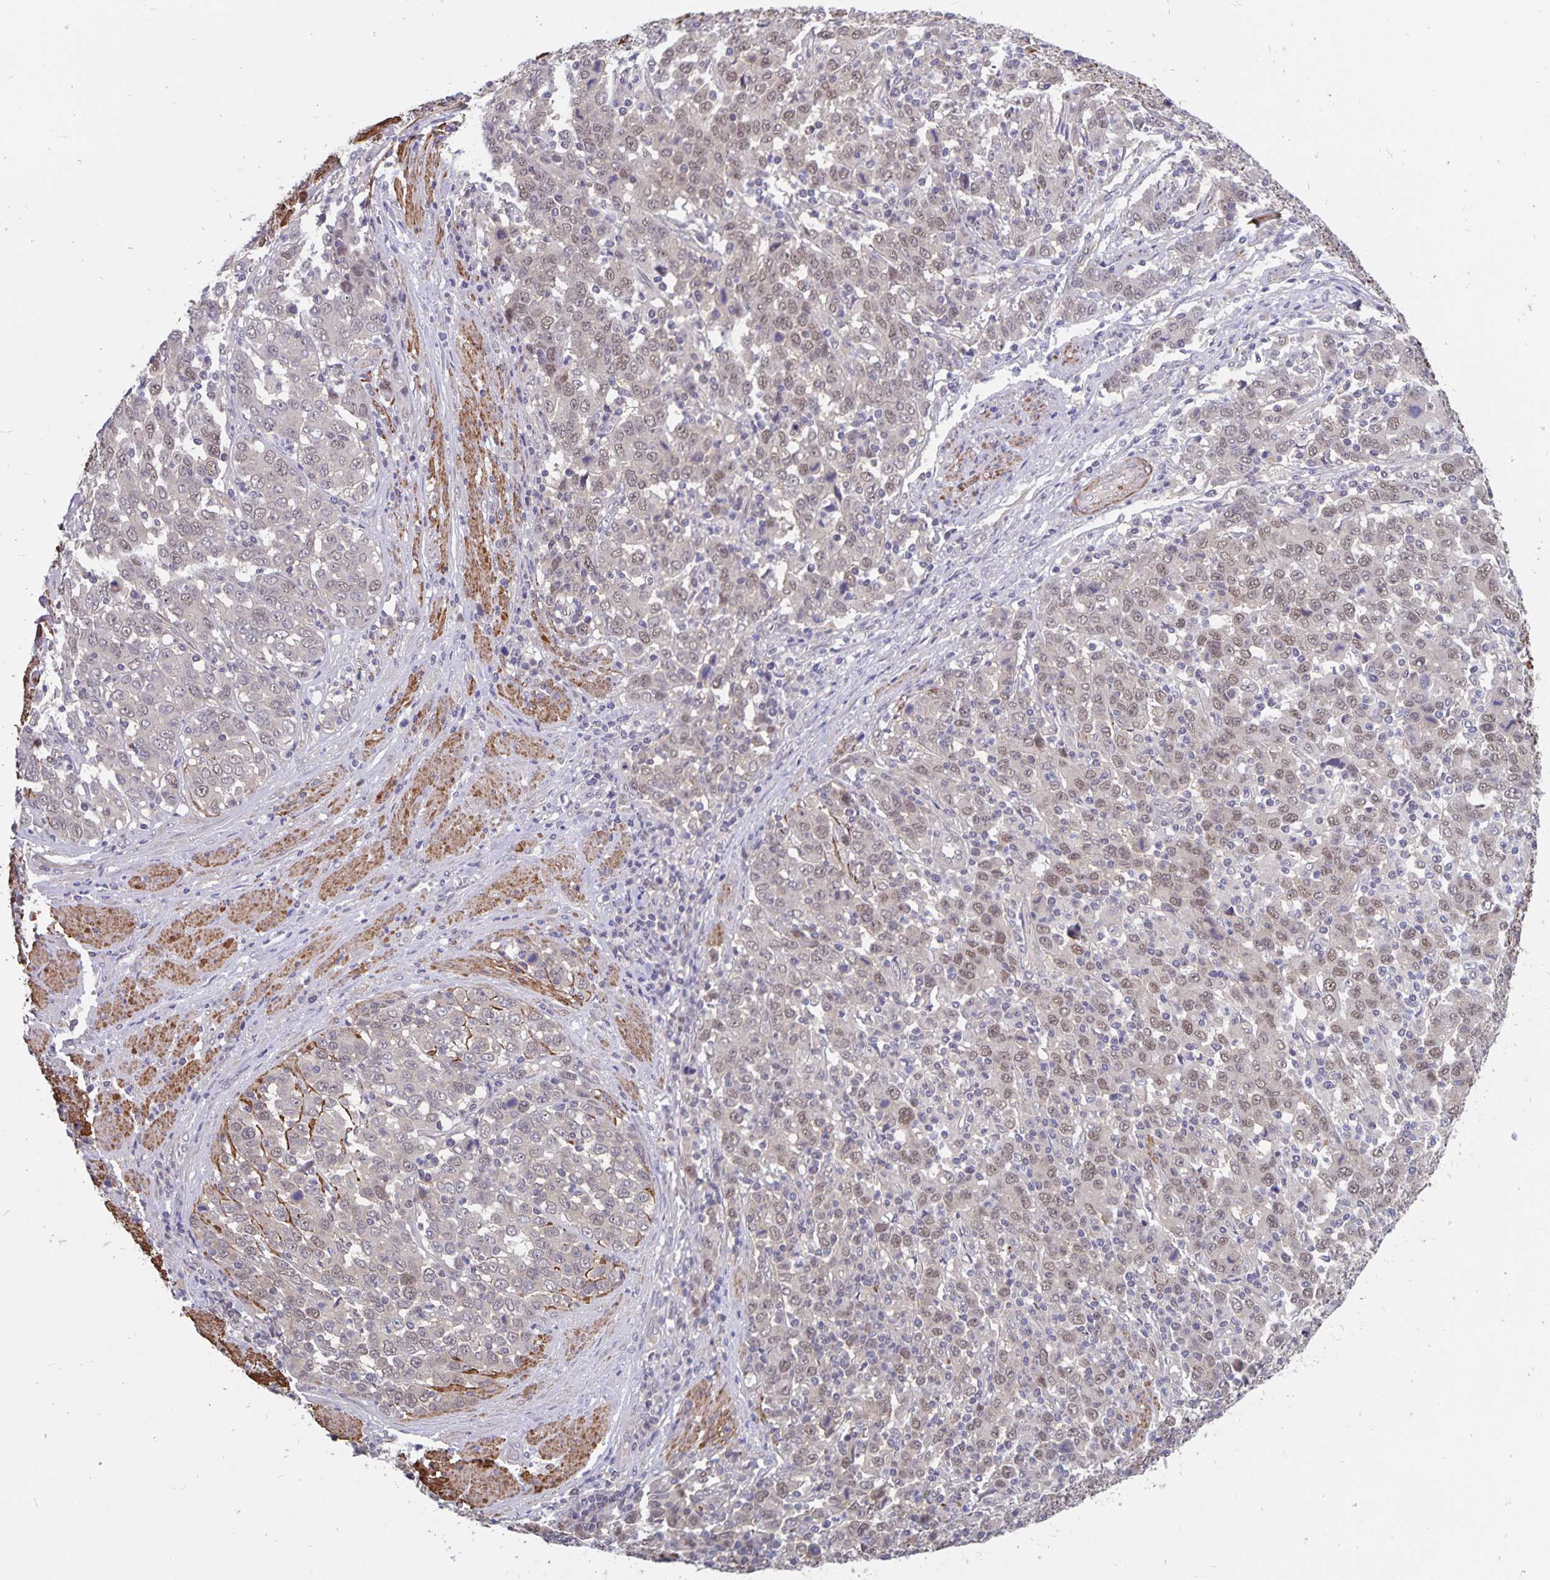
{"staining": {"intensity": "weak", "quantity": "25%-75%", "location": "nuclear"}, "tissue": "stomach cancer", "cell_type": "Tumor cells", "image_type": "cancer", "snomed": [{"axis": "morphology", "description": "Adenocarcinoma, NOS"}, {"axis": "topography", "description": "Stomach, upper"}], "caption": "High-power microscopy captured an immunohistochemistry (IHC) image of stomach cancer (adenocarcinoma), revealing weak nuclear staining in approximately 25%-75% of tumor cells.", "gene": "BAG6", "patient": {"sex": "male", "age": 69}}